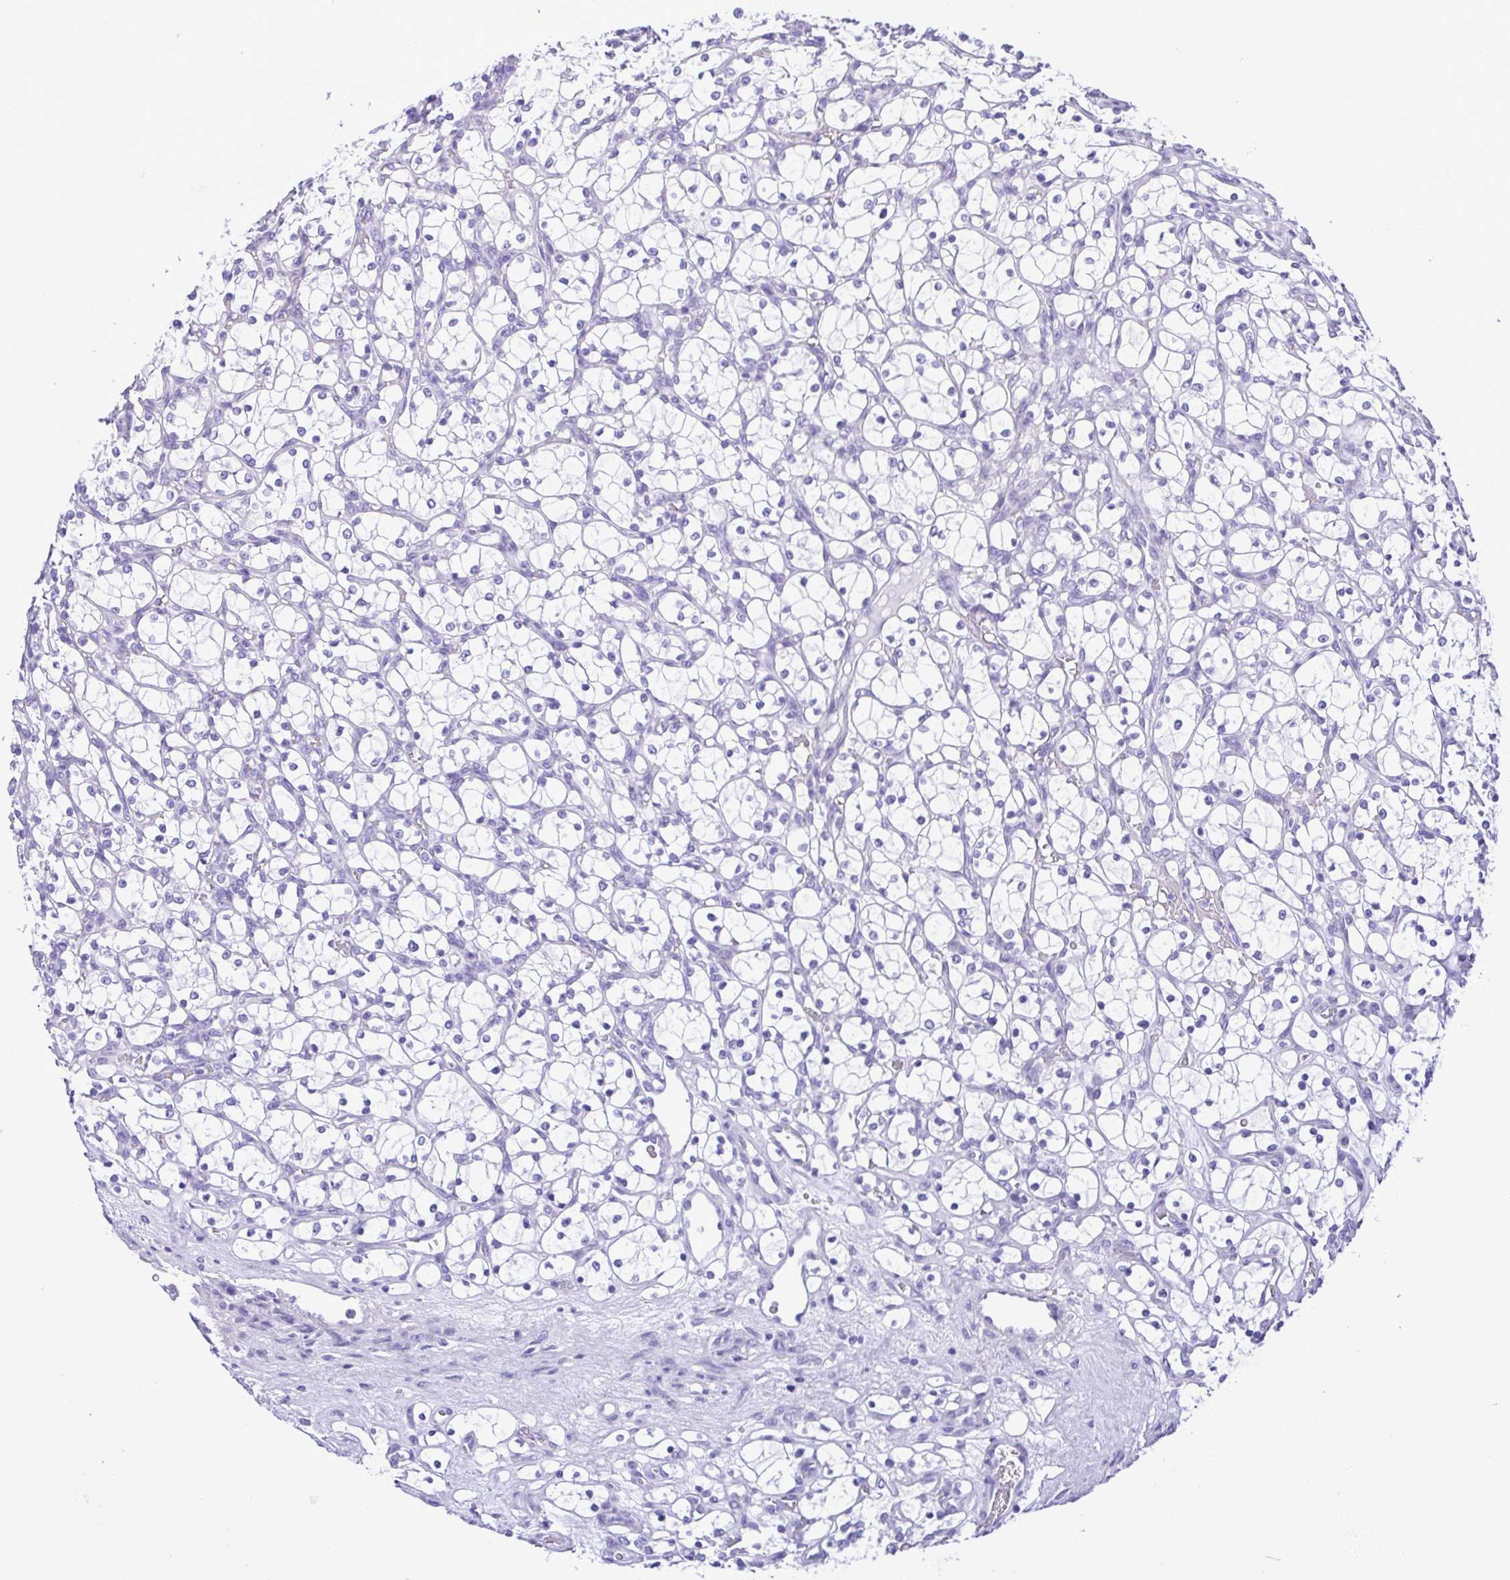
{"staining": {"intensity": "negative", "quantity": "none", "location": "none"}, "tissue": "renal cancer", "cell_type": "Tumor cells", "image_type": "cancer", "snomed": [{"axis": "morphology", "description": "Adenocarcinoma, NOS"}, {"axis": "topography", "description": "Kidney"}], "caption": "The histopathology image reveals no staining of tumor cells in adenocarcinoma (renal).", "gene": "PAK3", "patient": {"sex": "female", "age": 69}}